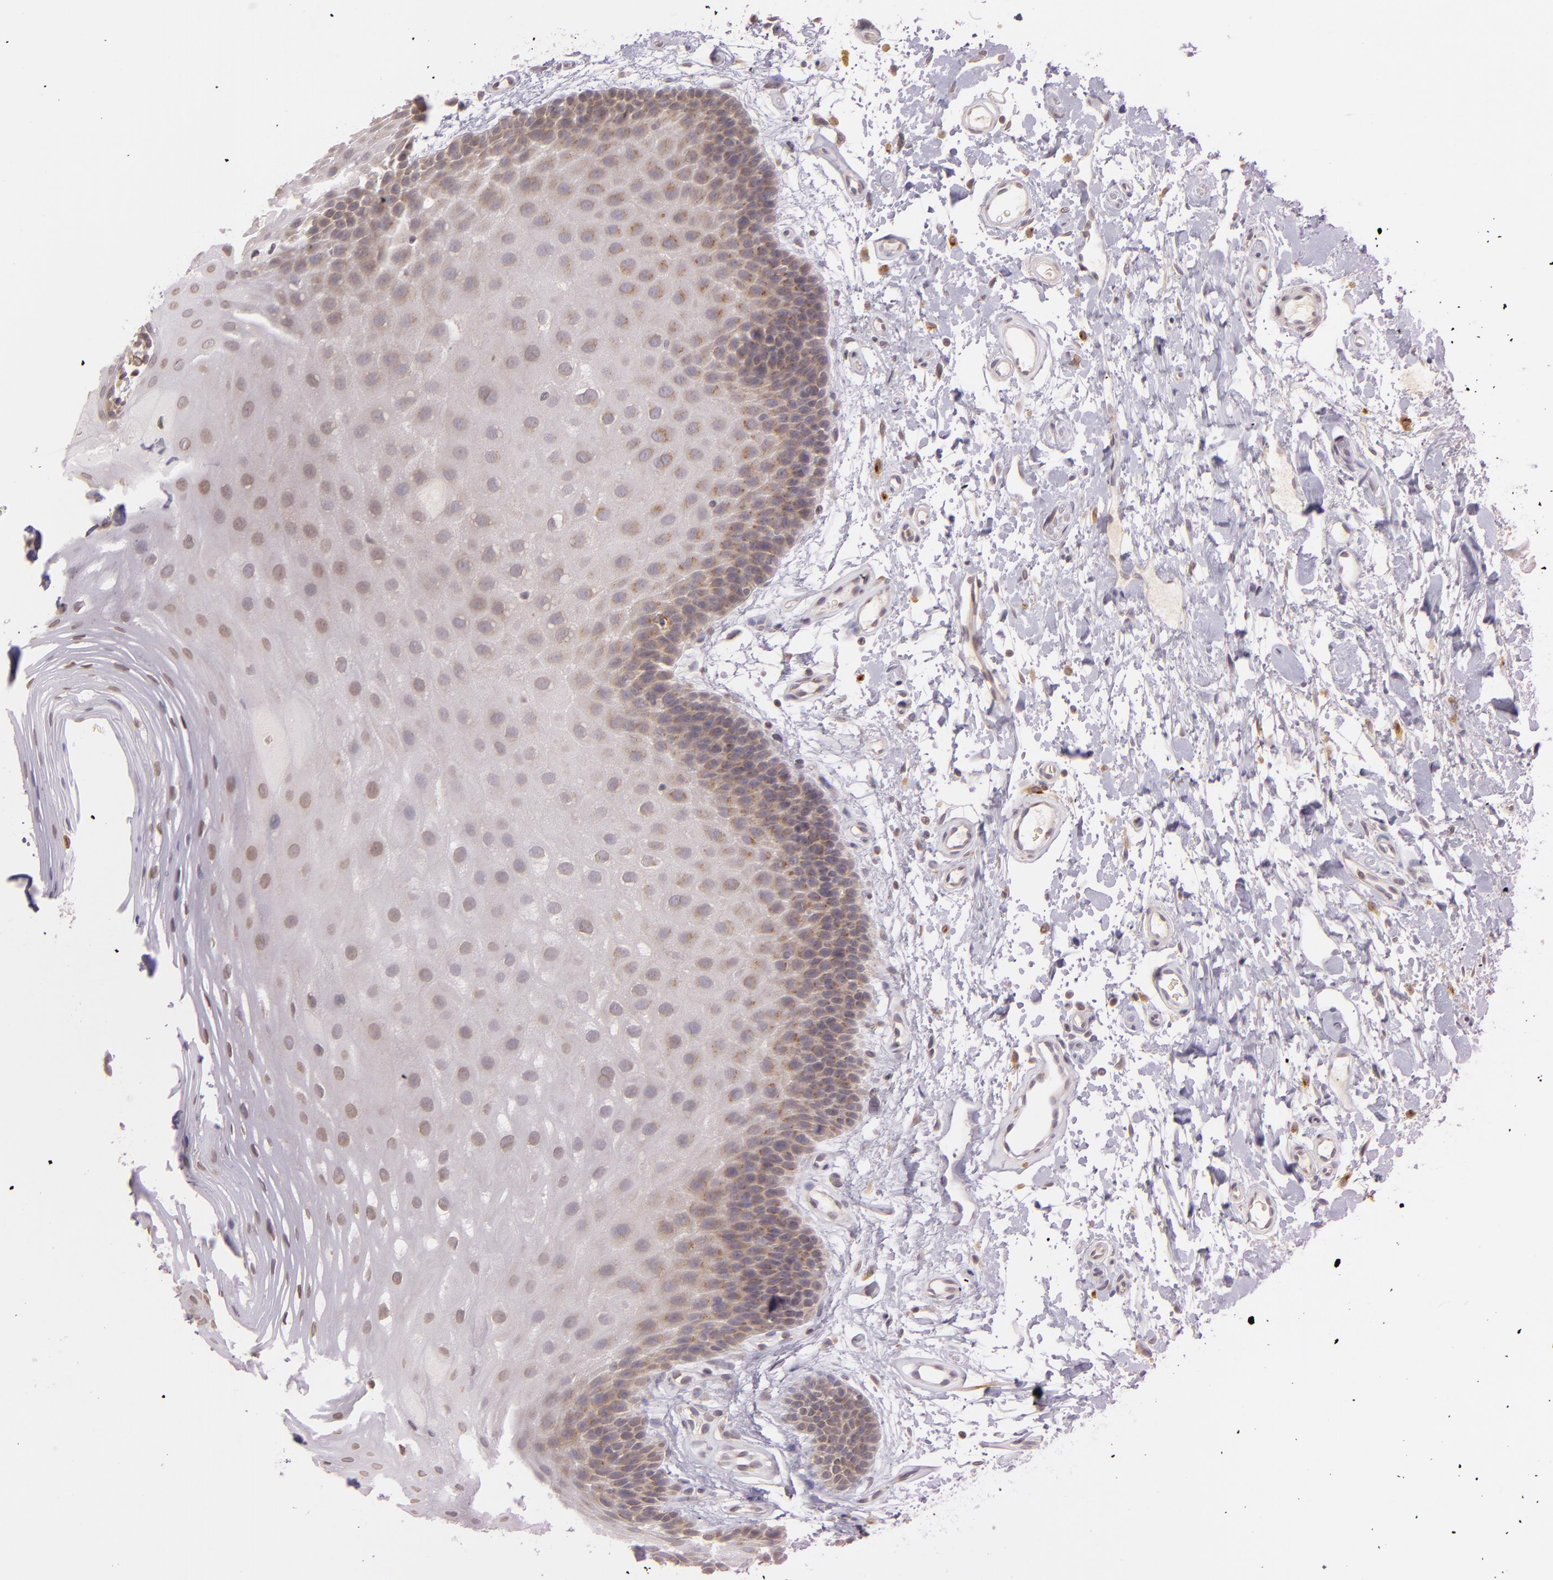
{"staining": {"intensity": "weak", "quantity": "<25%", "location": "cytoplasmic/membranous"}, "tissue": "oral mucosa", "cell_type": "Squamous epithelial cells", "image_type": "normal", "snomed": [{"axis": "morphology", "description": "Normal tissue, NOS"}, {"axis": "topography", "description": "Oral tissue"}], "caption": "IHC of benign oral mucosa demonstrates no positivity in squamous epithelial cells.", "gene": "LGMN", "patient": {"sex": "male", "age": 62}}